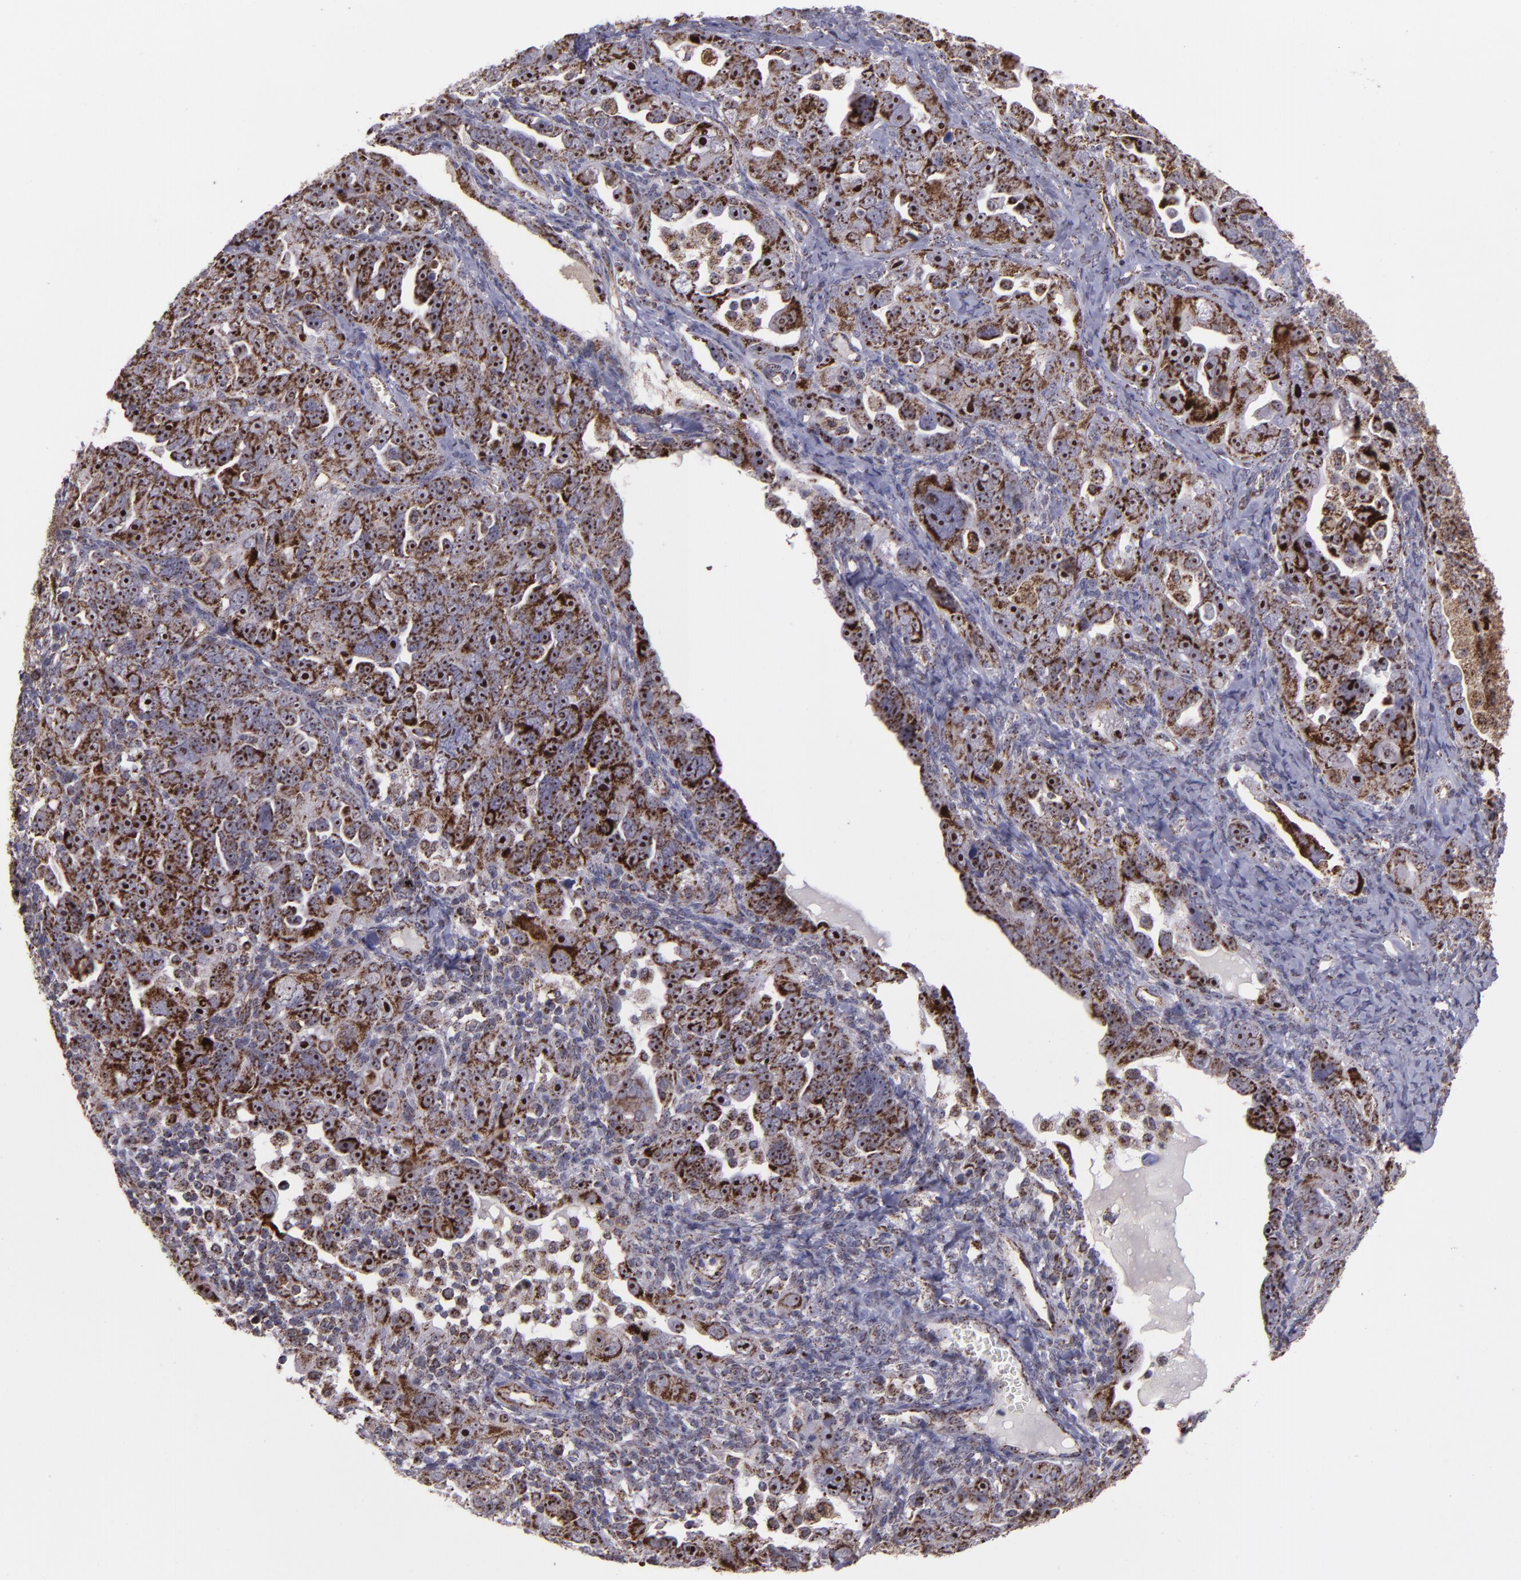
{"staining": {"intensity": "moderate", "quantity": ">75%", "location": "cytoplasmic/membranous,nuclear"}, "tissue": "ovarian cancer", "cell_type": "Tumor cells", "image_type": "cancer", "snomed": [{"axis": "morphology", "description": "Cystadenocarcinoma, serous, NOS"}, {"axis": "topography", "description": "Ovary"}], "caption": "Protein expression analysis of ovarian cancer displays moderate cytoplasmic/membranous and nuclear expression in approximately >75% of tumor cells.", "gene": "LONP1", "patient": {"sex": "female", "age": 66}}